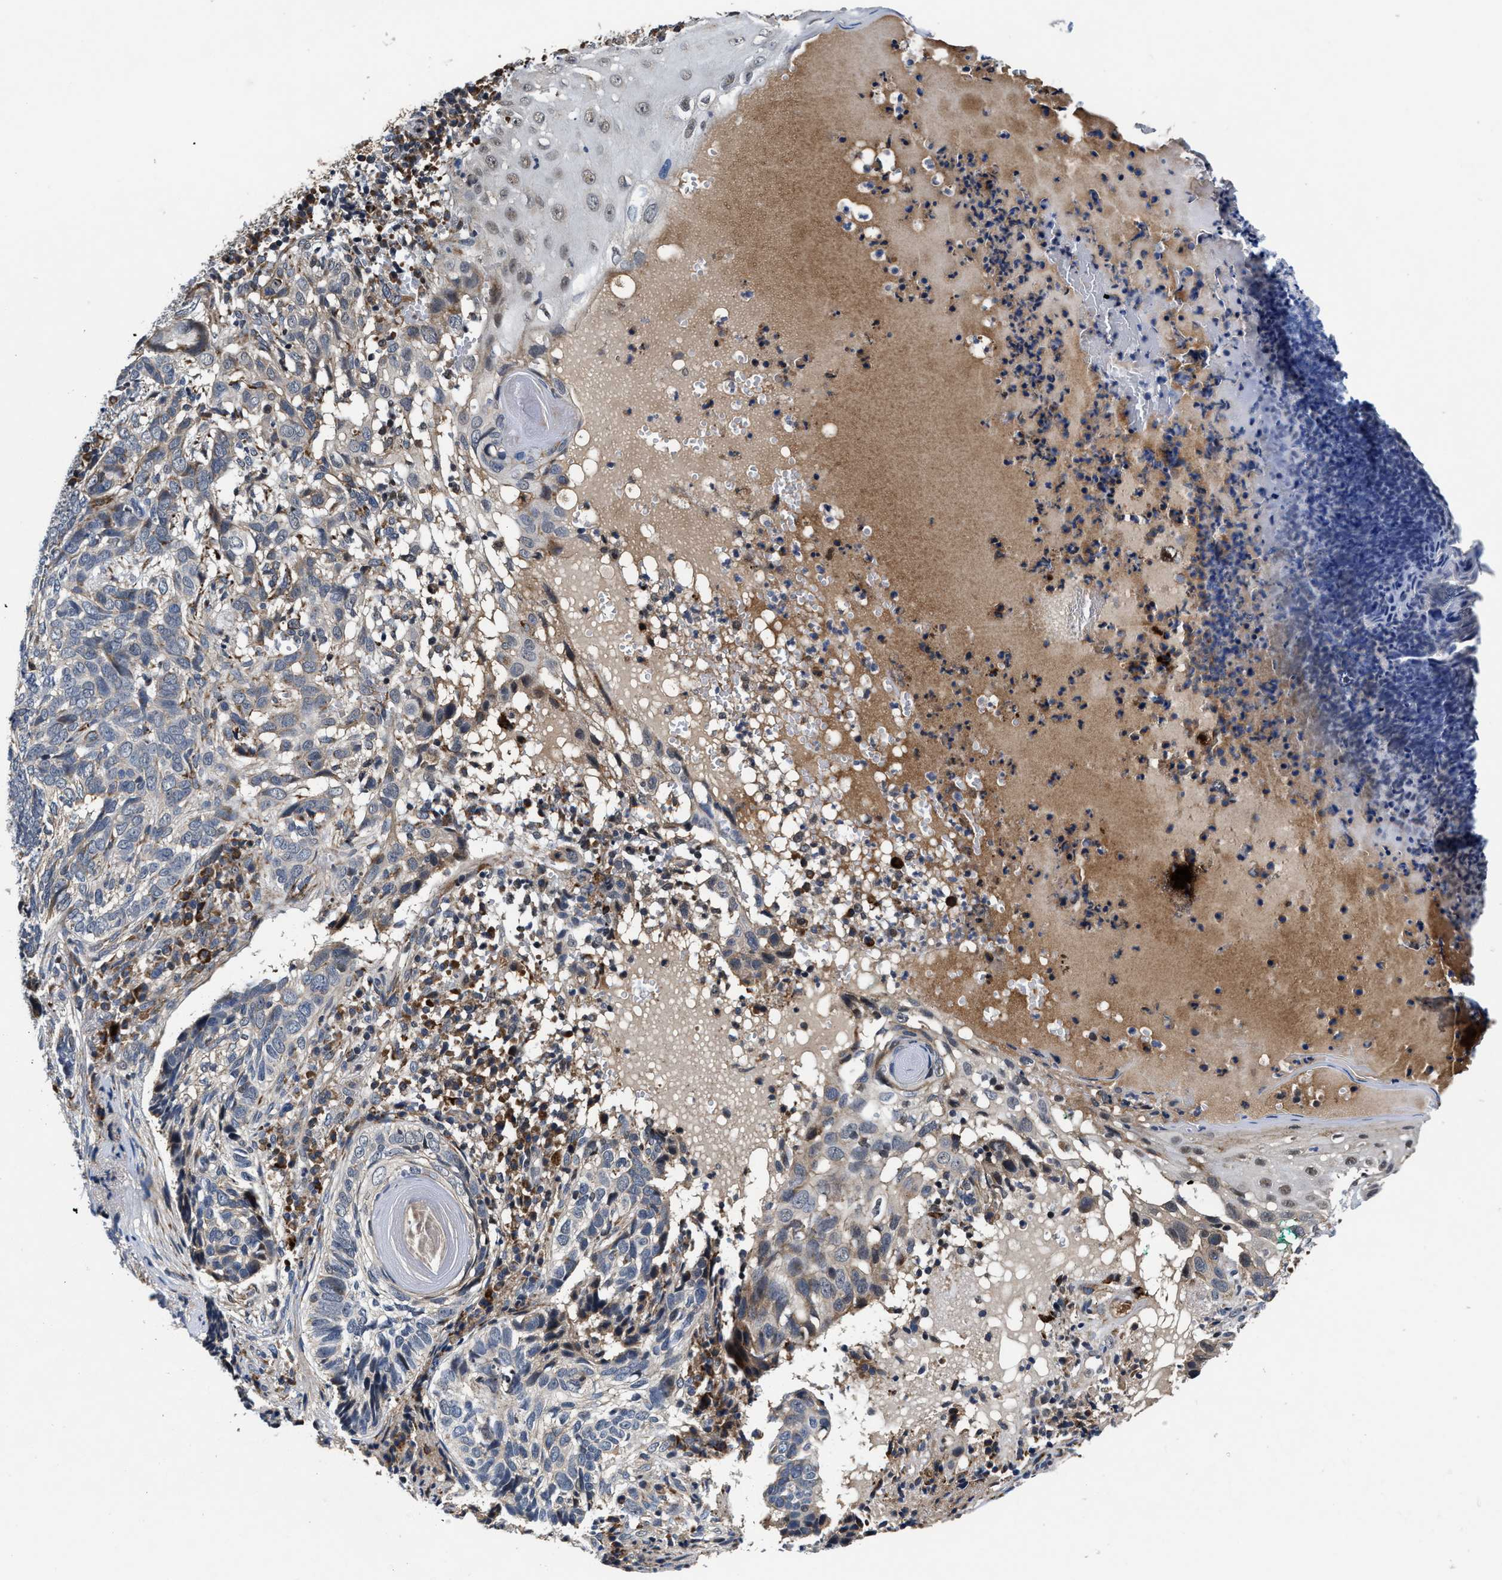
{"staining": {"intensity": "negative", "quantity": "none", "location": "none"}, "tissue": "skin cancer", "cell_type": "Tumor cells", "image_type": "cancer", "snomed": [{"axis": "morphology", "description": "Basal cell carcinoma"}, {"axis": "topography", "description": "Skin"}], "caption": "Immunohistochemical staining of skin cancer displays no significant expression in tumor cells.", "gene": "SLC12A2", "patient": {"sex": "female", "age": 89}}